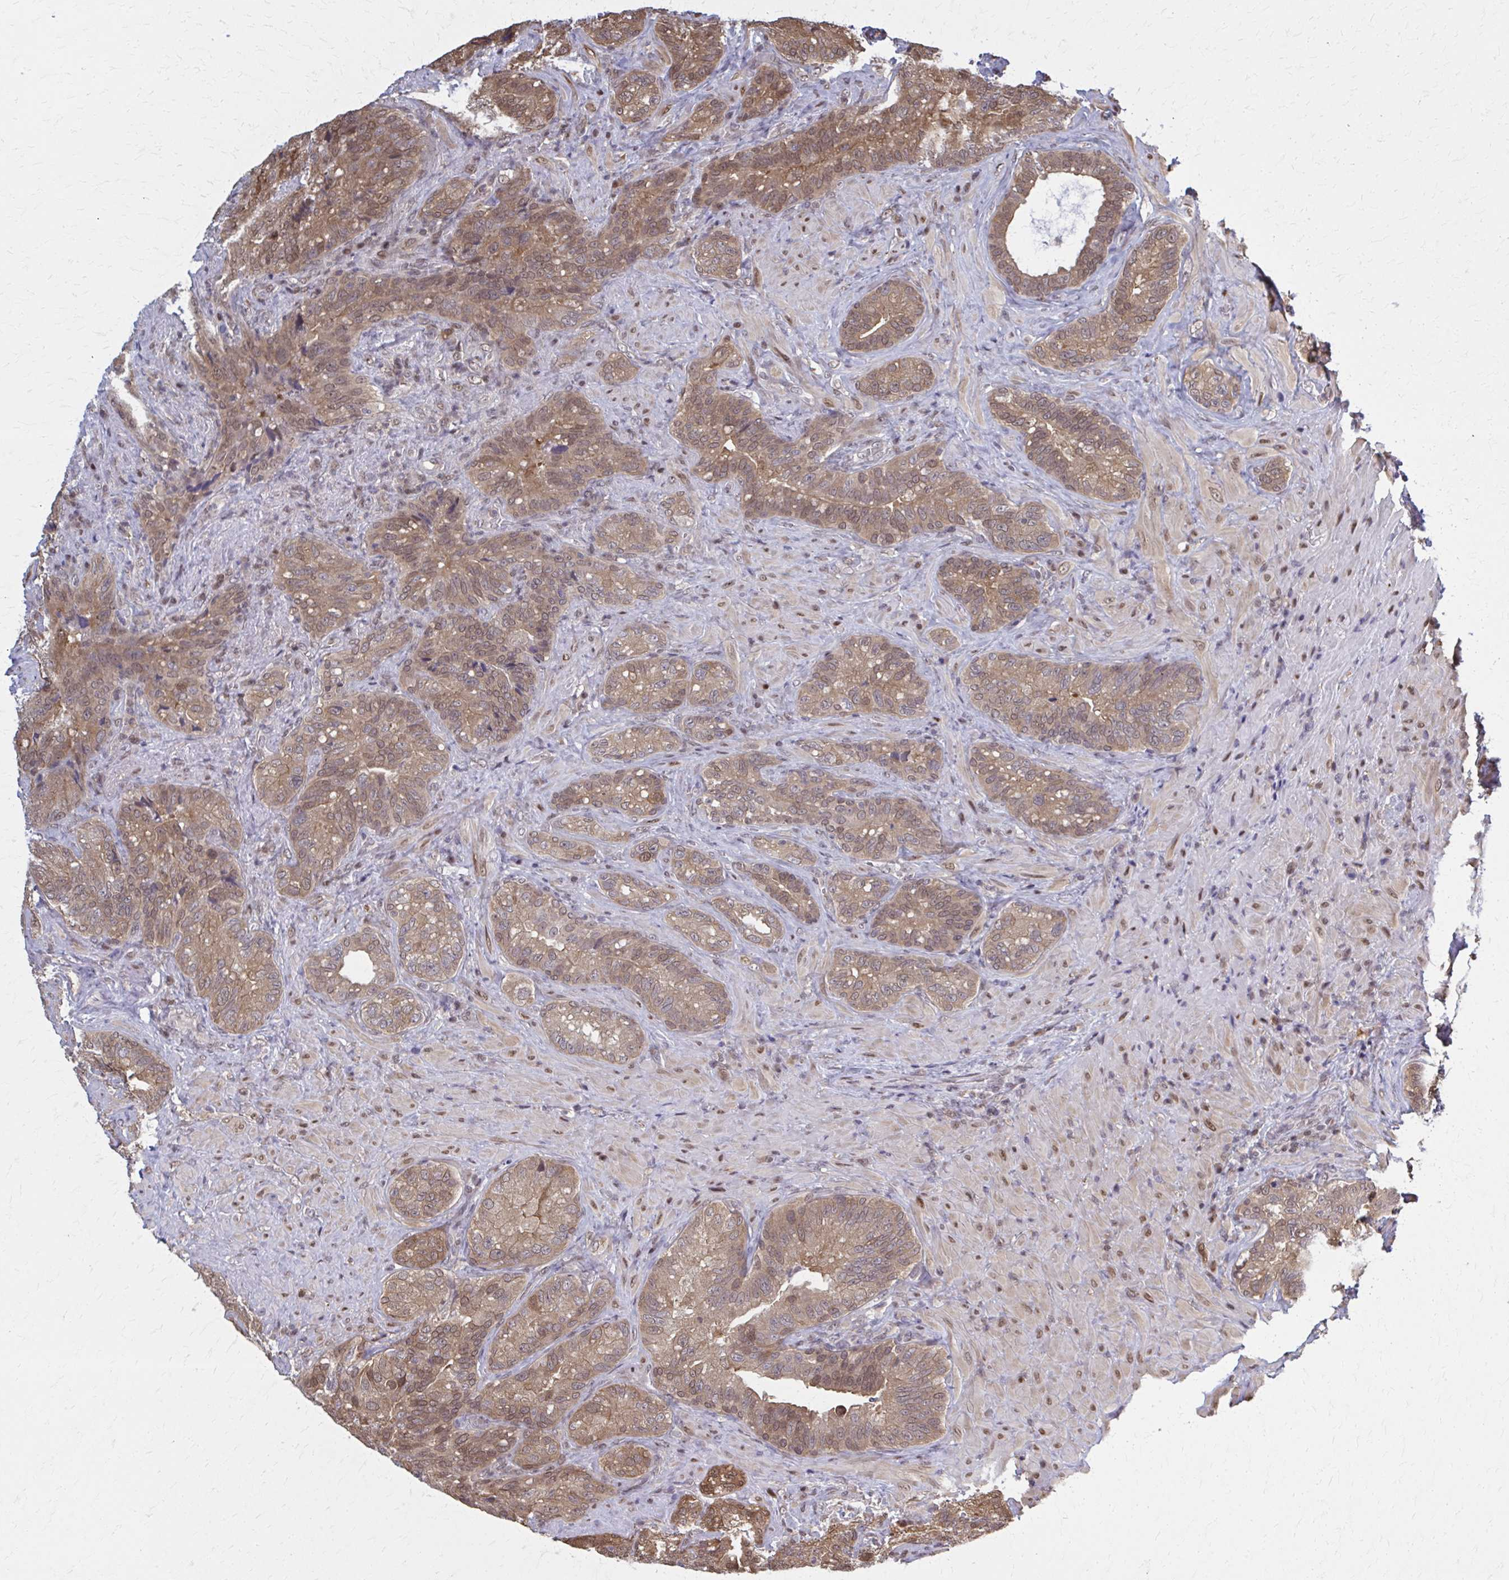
{"staining": {"intensity": "moderate", "quantity": ">75%", "location": "cytoplasmic/membranous,nuclear"}, "tissue": "seminal vesicle", "cell_type": "Glandular cells", "image_type": "normal", "snomed": [{"axis": "morphology", "description": "Normal tissue, NOS"}, {"axis": "topography", "description": "Seminal veicle"}], "caption": "Human seminal vesicle stained with a brown dye reveals moderate cytoplasmic/membranous,nuclear positive staining in about >75% of glandular cells.", "gene": "MDH1", "patient": {"sex": "male", "age": 68}}